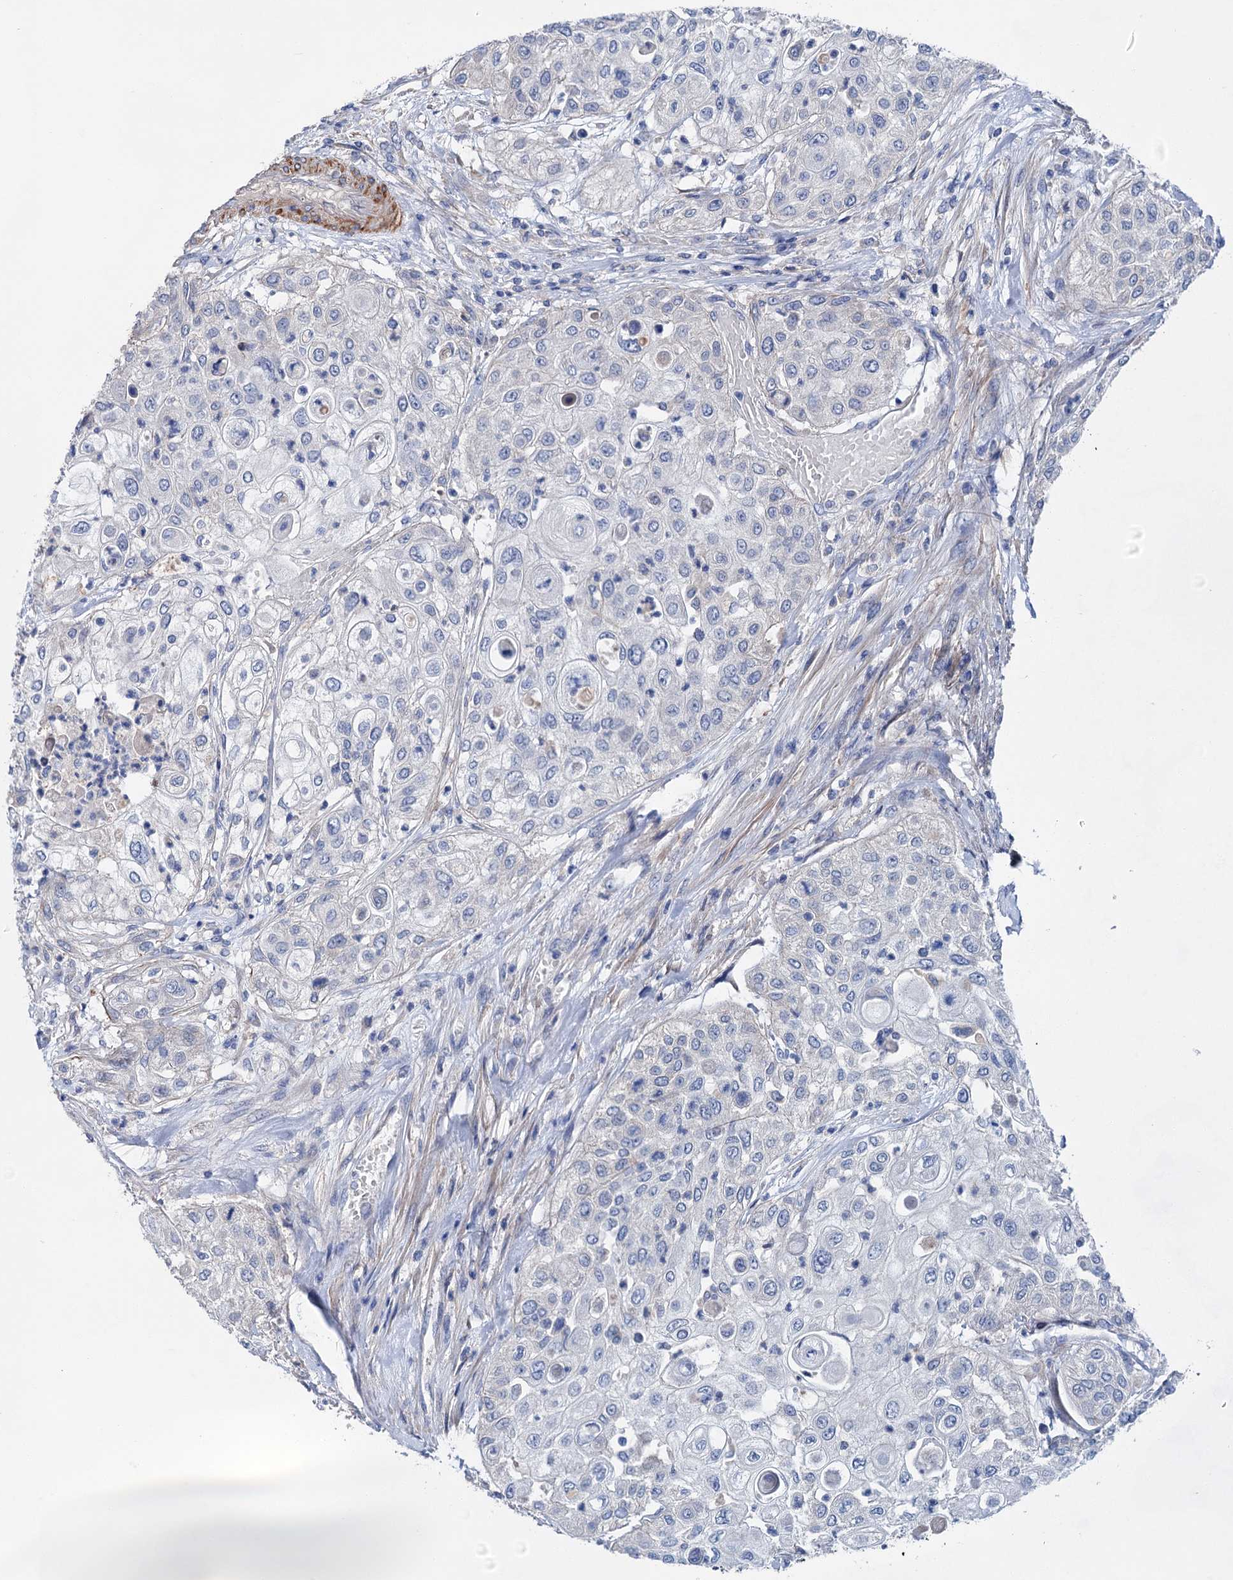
{"staining": {"intensity": "negative", "quantity": "none", "location": "none"}, "tissue": "urothelial cancer", "cell_type": "Tumor cells", "image_type": "cancer", "snomed": [{"axis": "morphology", "description": "Urothelial carcinoma, High grade"}, {"axis": "topography", "description": "Urinary bladder"}], "caption": "Human urothelial cancer stained for a protein using IHC displays no staining in tumor cells.", "gene": "GPR155", "patient": {"sex": "female", "age": 79}}